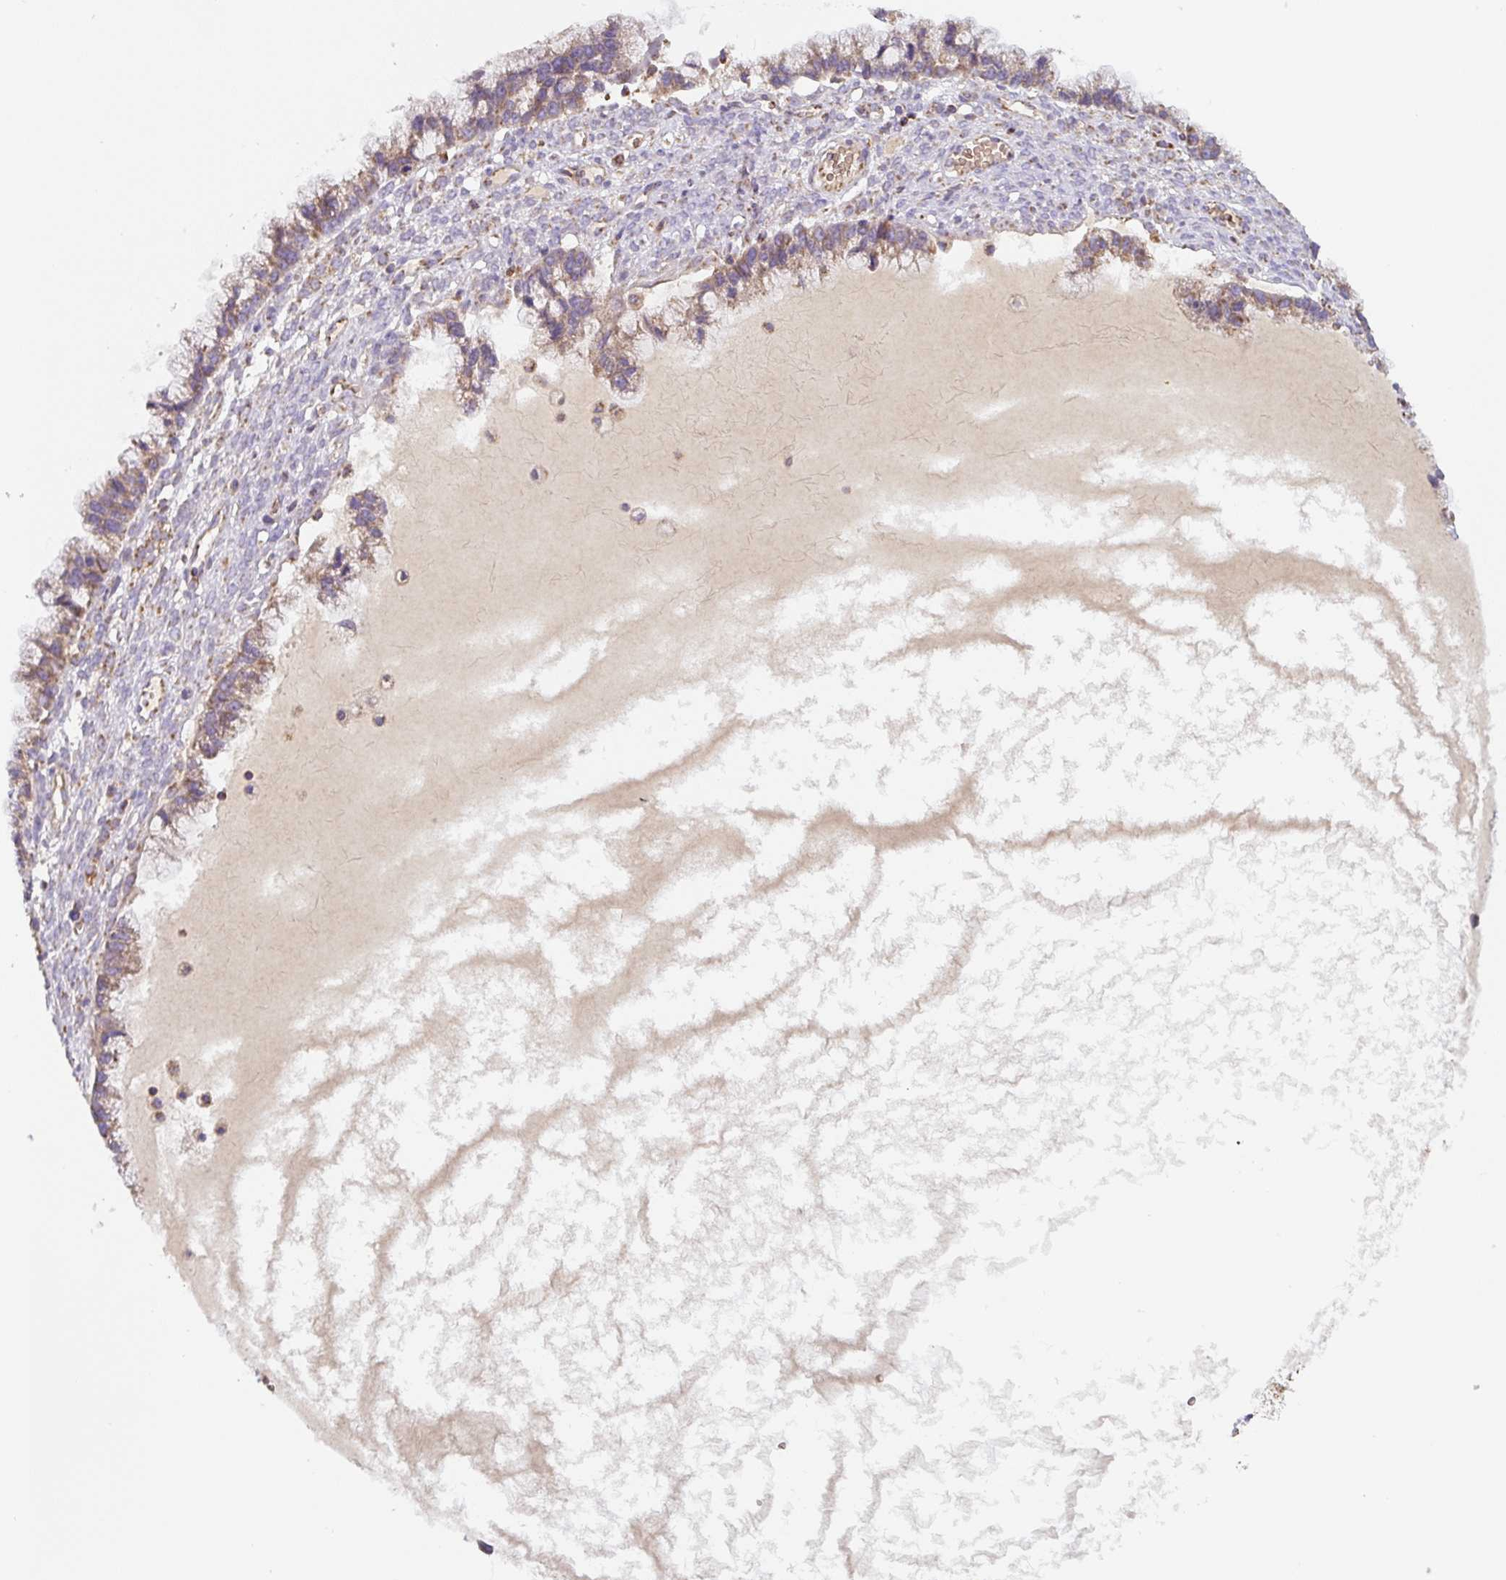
{"staining": {"intensity": "moderate", "quantity": "25%-75%", "location": "cytoplasmic/membranous"}, "tissue": "ovarian cancer", "cell_type": "Tumor cells", "image_type": "cancer", "snomed": [{"axis": "morphology", "description": "Cystadenocarcinoma, mucinous, NOS"}, {"axis": "topography", "description": "Ovary"}], "caption": "The histopathology image reveals immunohistochemical staining of ovarian mucinous cystadenocarcinoma. There is moderate cytoplasmic/membranous positivity is seen in approximately 25%-75% of tumor cells. Immunohistochemistry stains the protein of interest in brown and the nuclei are stained blue.", "gene": "MT-CO2", "patient": {"sex": "female", "age": 72}}